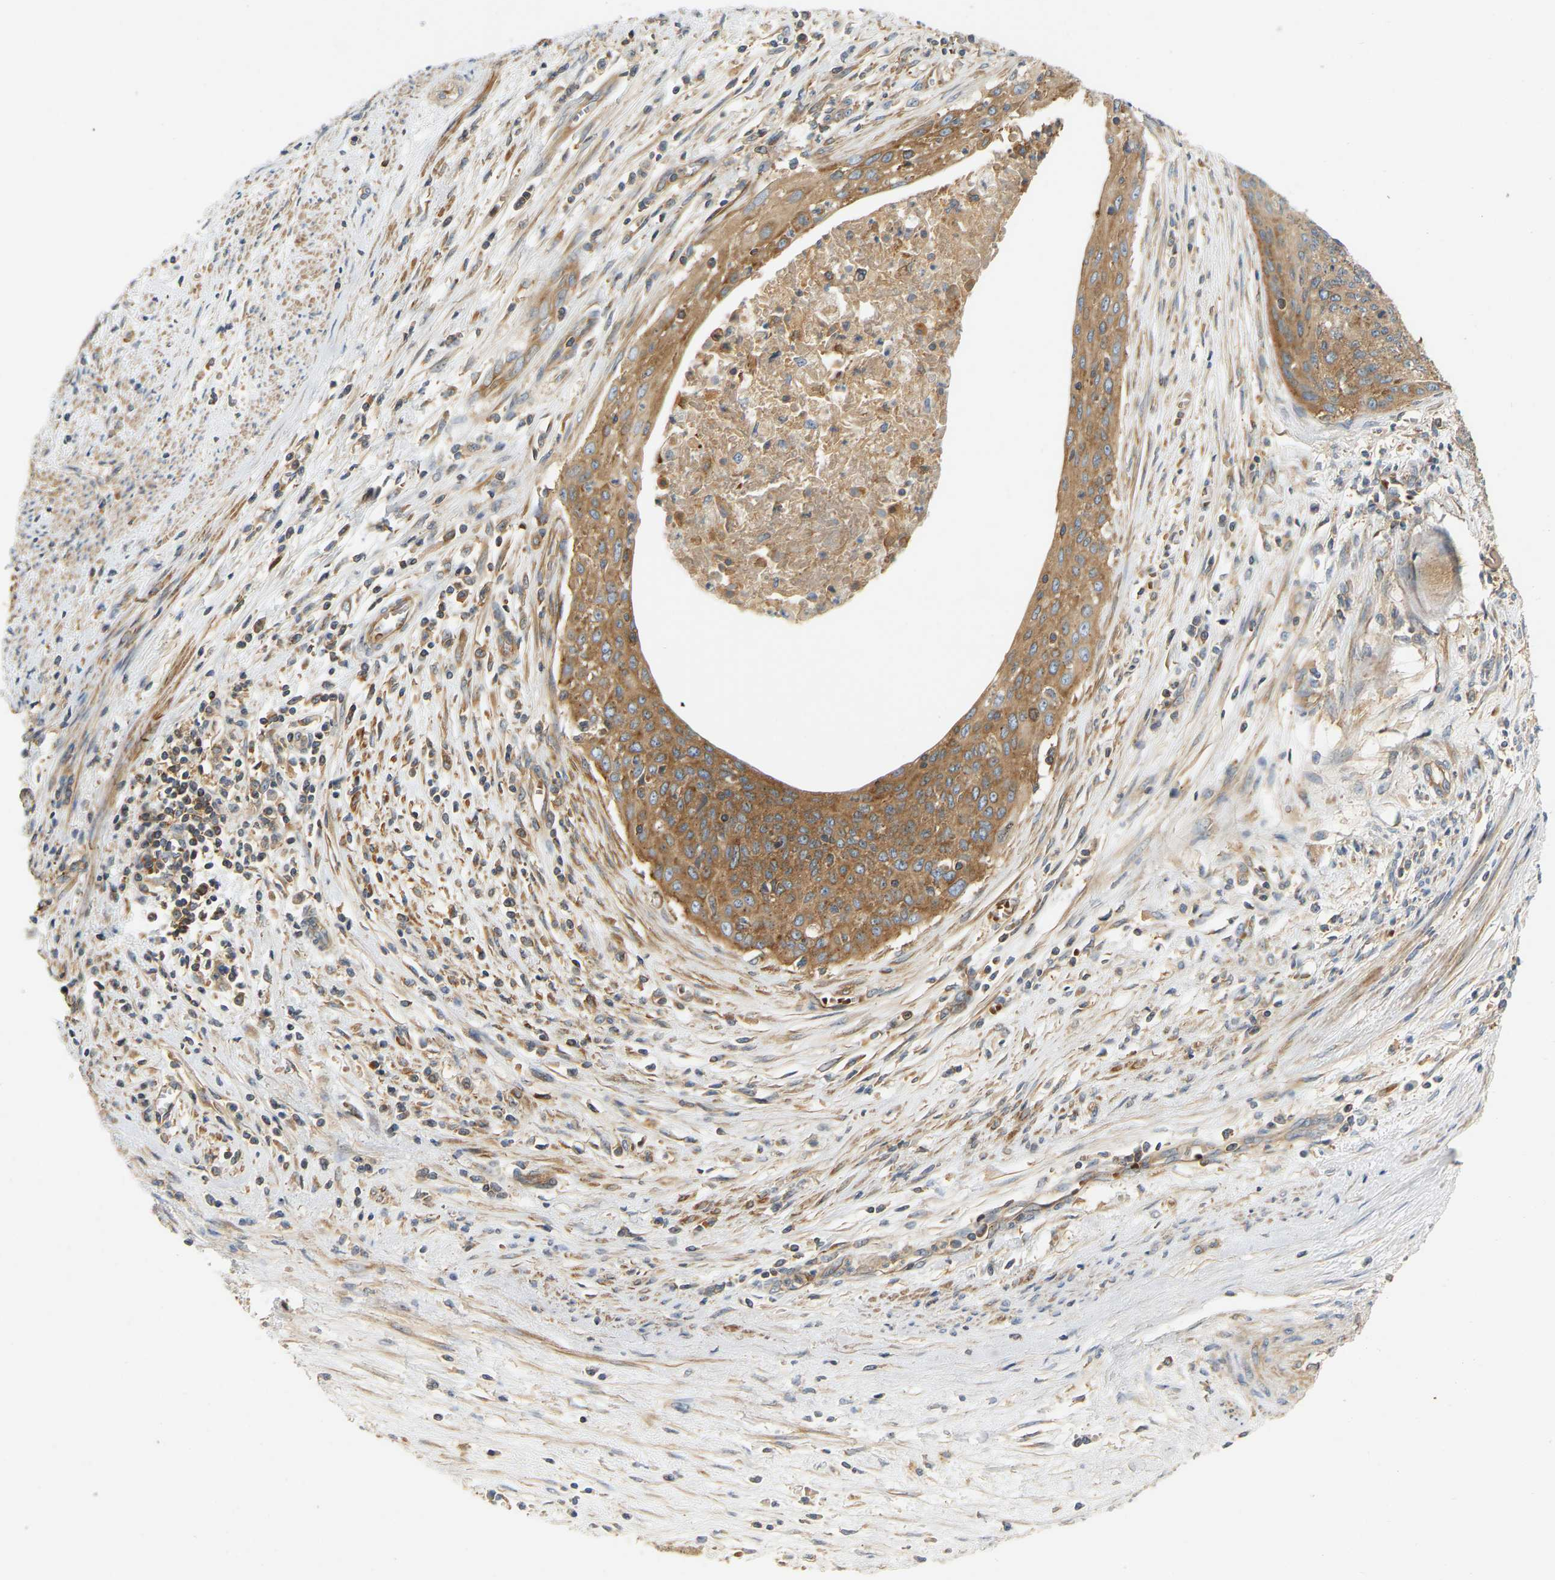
{"staining": {"intensity": "moderate", "quantity": ">75%", "location": "cytoplasmic/membranous"}, "tissue": "cervical cancer", "cell_type": "Tumor cells", "image_type": "cancer", "snomed": [{"axis": "morphology", "description": "Squamous cell carcinoma, NOS"}, {"axis": "topography", "description": "Cervix"}], "caption": "This is a photomicrograph of immunohistochemistry staining of cervical squamous cell carcinoma, which shows moderate expression in the cytoplasmic/membranous of tumor cells.", "gene": "AKAP13", "patient": {"sex": "female", "age": 55}}